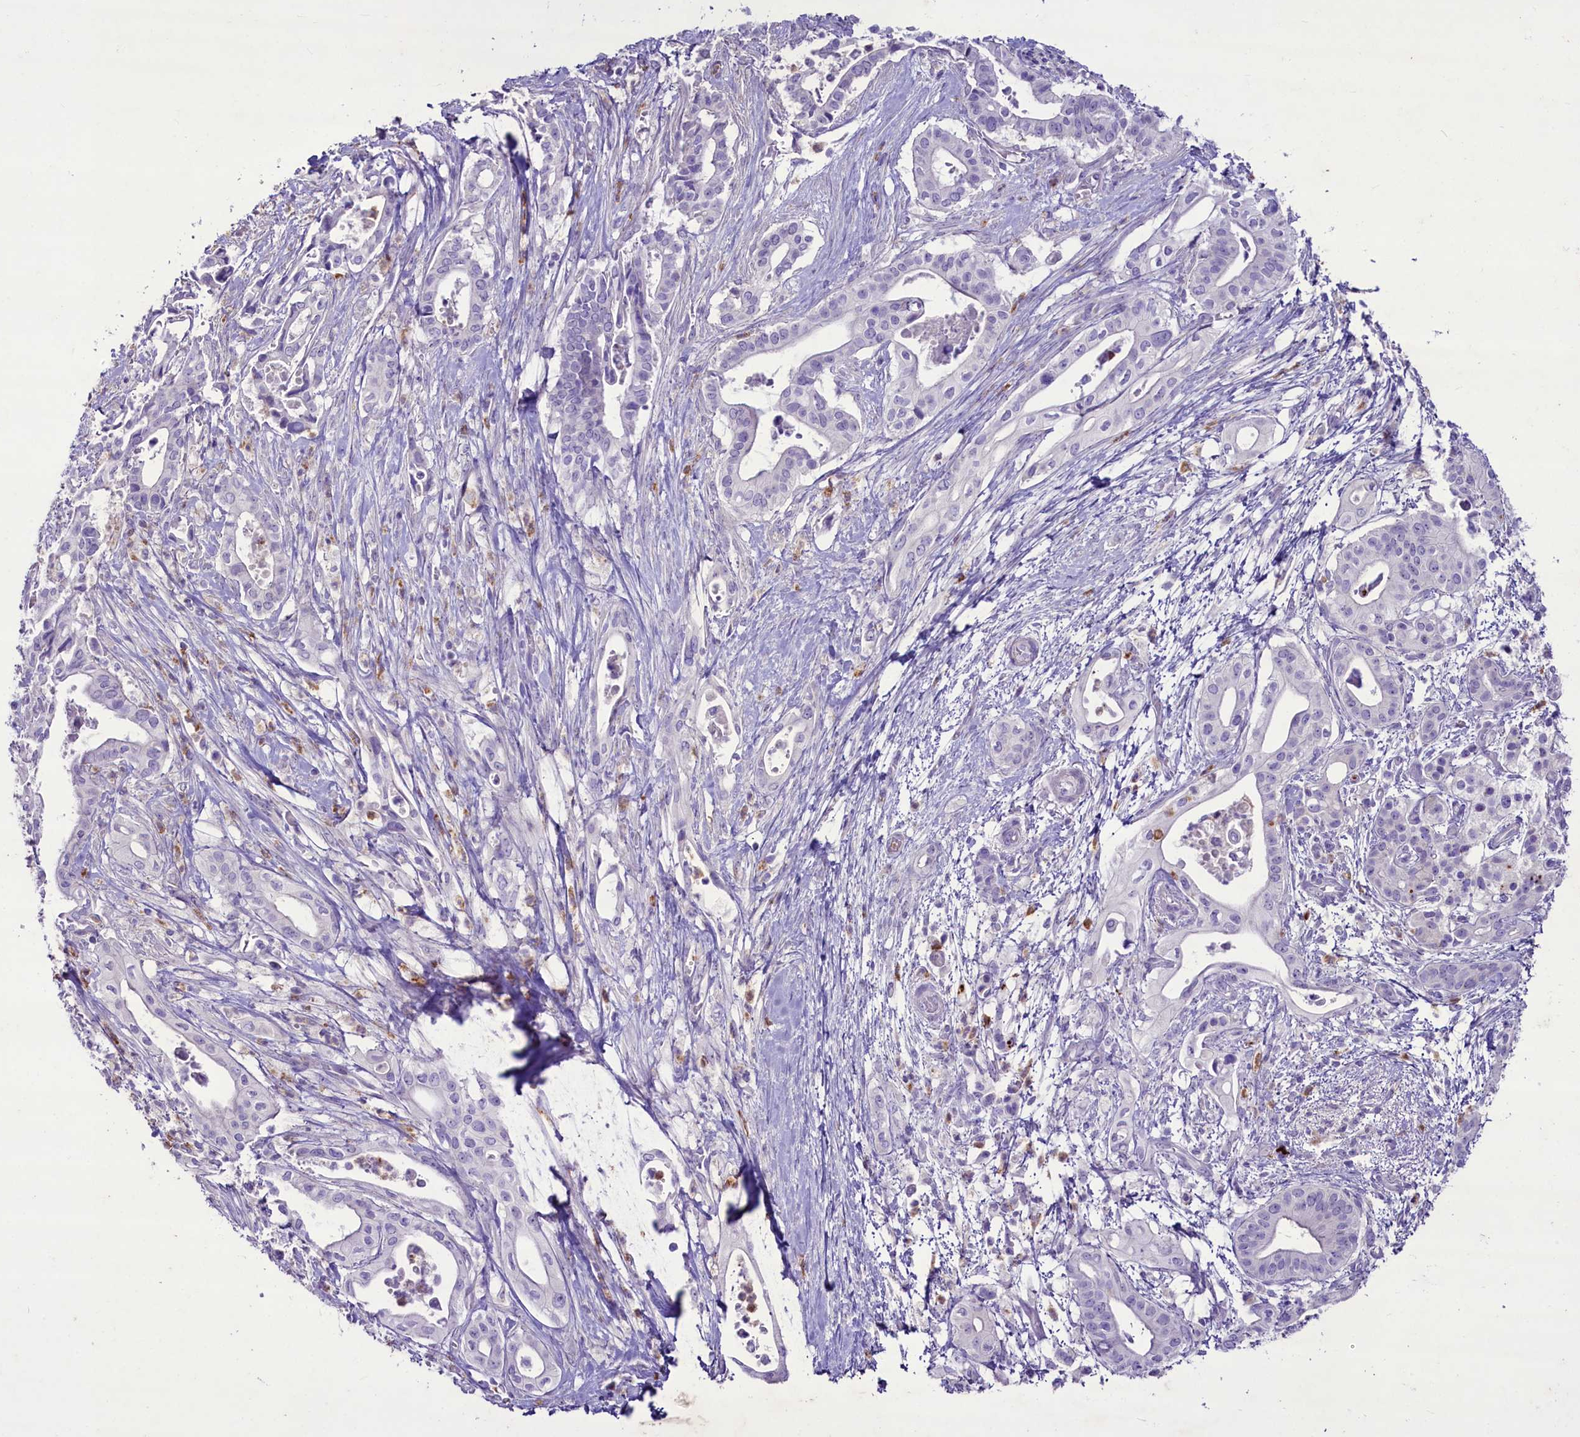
{"staining": {"intensity": "negative", "quantity": "none", "location": "none"}, "tissue": "pancreatic cancer", "cell_type": "Tumor cells", "image_type": "cancer", "snomed": [{"axis": "morphology", "description": "Adenocarcinoma, NOS"}, {"axis": "topography", "description": "Pancreas"}], "caption": "This is a image of IHC staining of pancreatic cancer (adenocarcinoma), which shows no staining in tumor cells.", "gene": "FAM209B", "patient": {"sex": "female", "age": 77}}